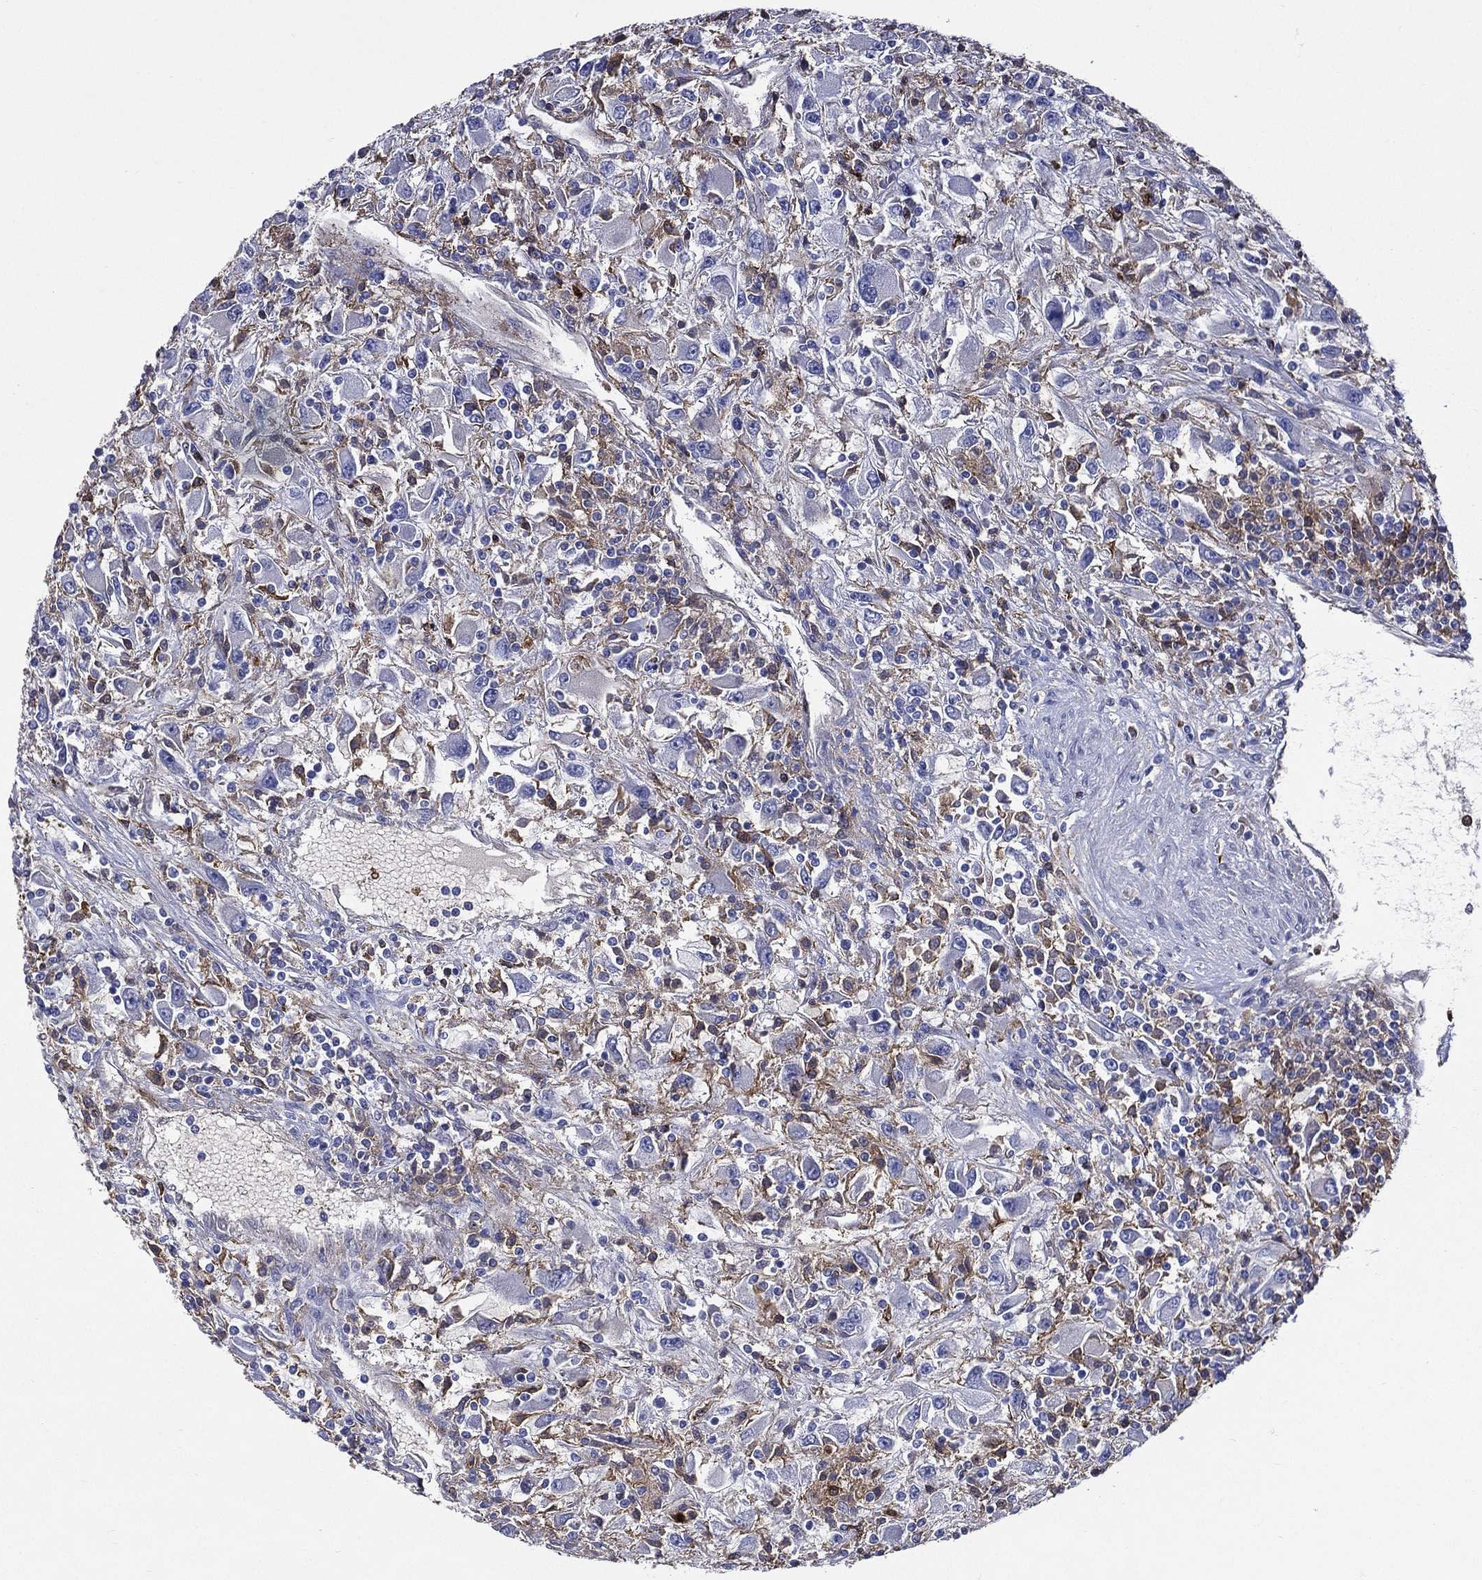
{"staining": {"intensity": "negative", "quantity": "none", "location": "none"}, "tissue": "renal cancer", "cell_type": "Tumor cells", "image_type": "cancer", "snomed": [{"axis": "morphology", "description": "Adenocarcinoma, NOS"}, {"axis": "topography", "description": "Kidney"}], "caption": "Tumor cells are negative for brown protein staining in renal cancer (adenocarcinoma).", "gene": "GPR171", "patient": {"sex": "female", "age": 67}}